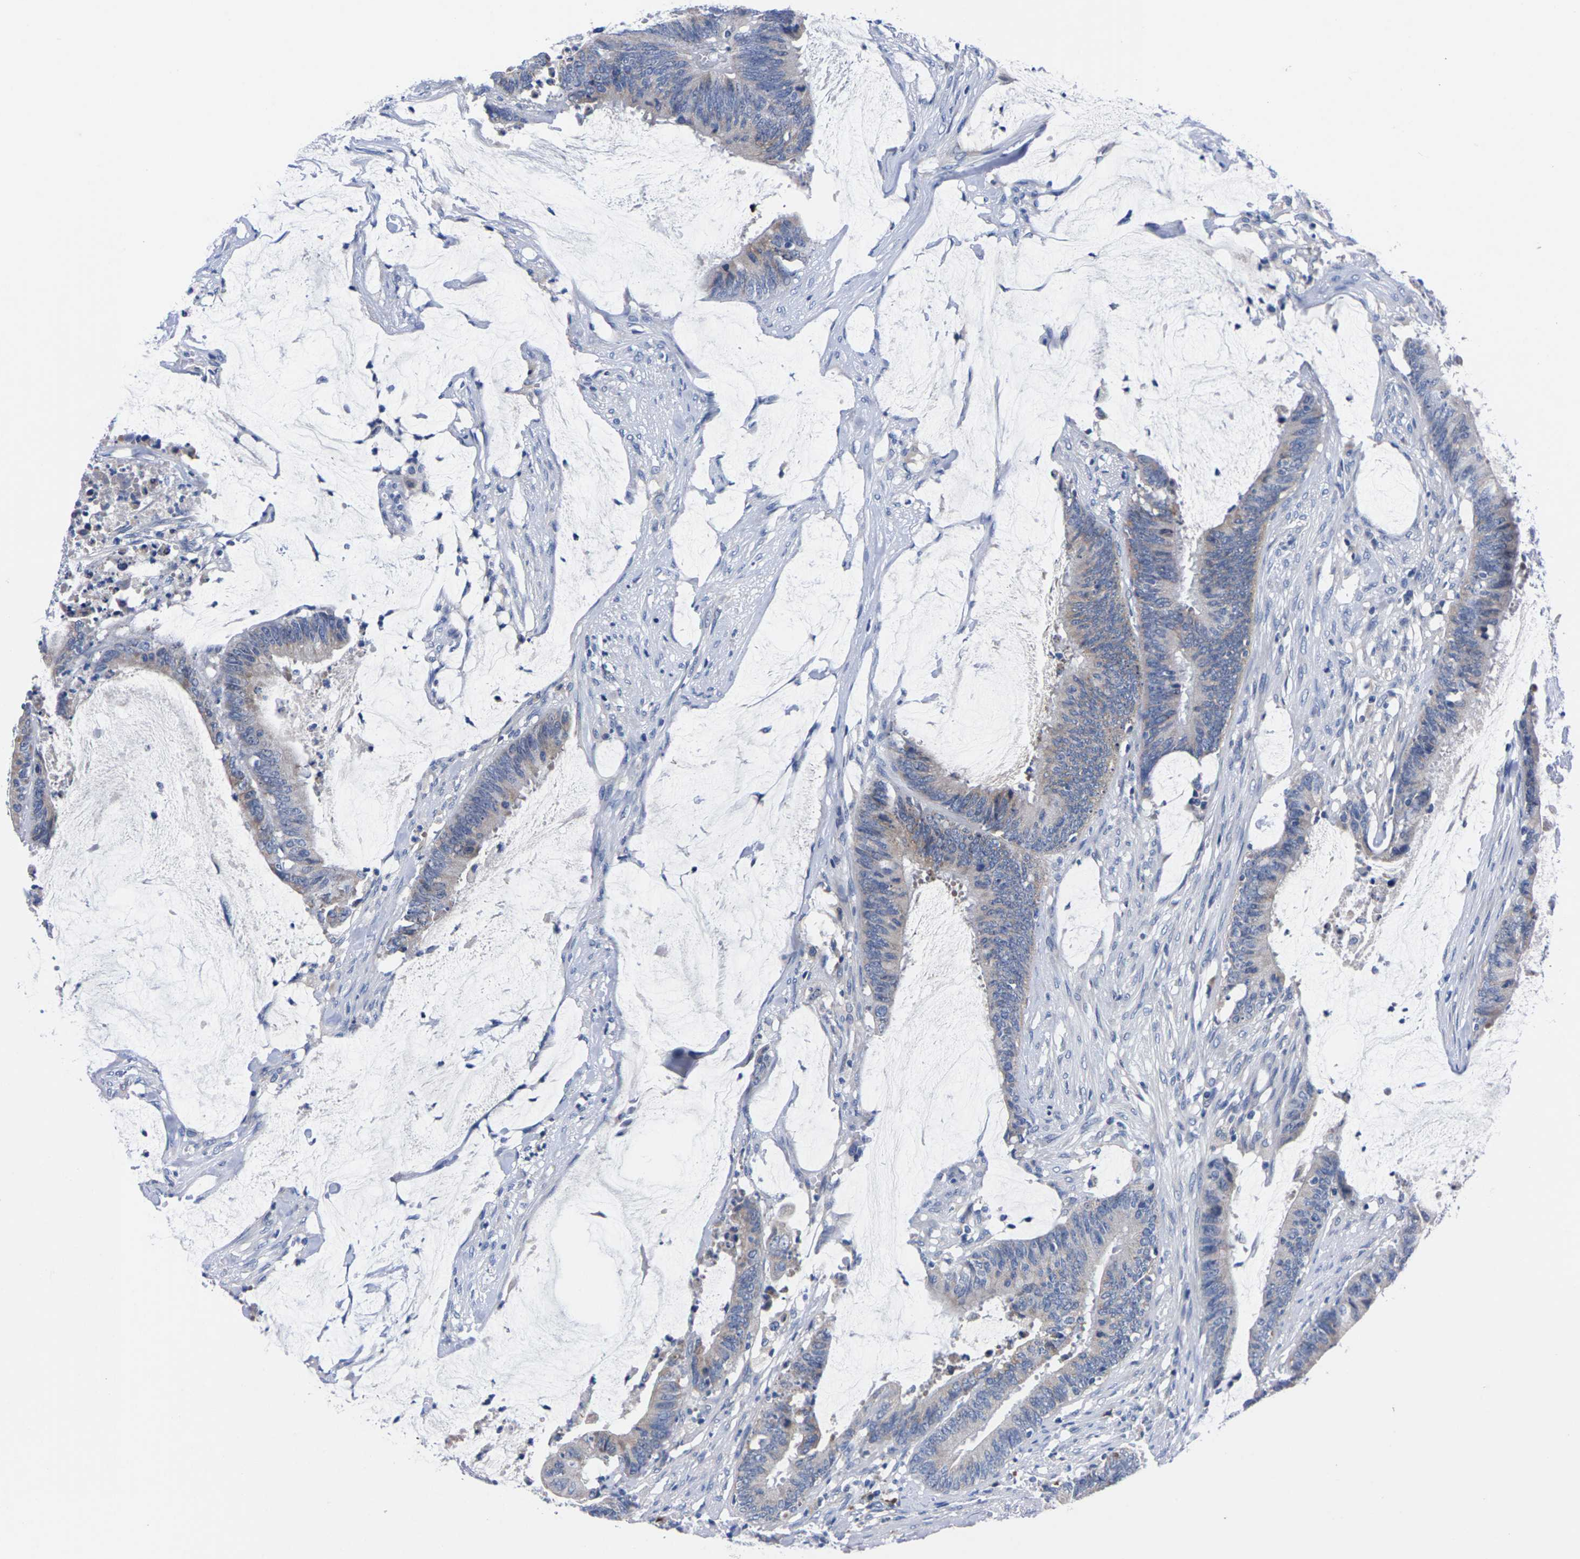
{"staining": {"intensity": "negative", "quantity": "none", "location": "none"}, "tissue": "colorectal cancer", "cell_type": "Tumor cells", "image_type": "cancer", "snomed": [{"axis": "morphology", "description": "Adenocarcinoma, NOS"}, {"axis": "topography", "description": "Rectum"}], "caption": "Immunohistochemistry of colorectal adenocarcinoma exhibits no positivity in tumor cells.", "gene": "FAM210A", "patient": {"sex": "female", "age": 66}}